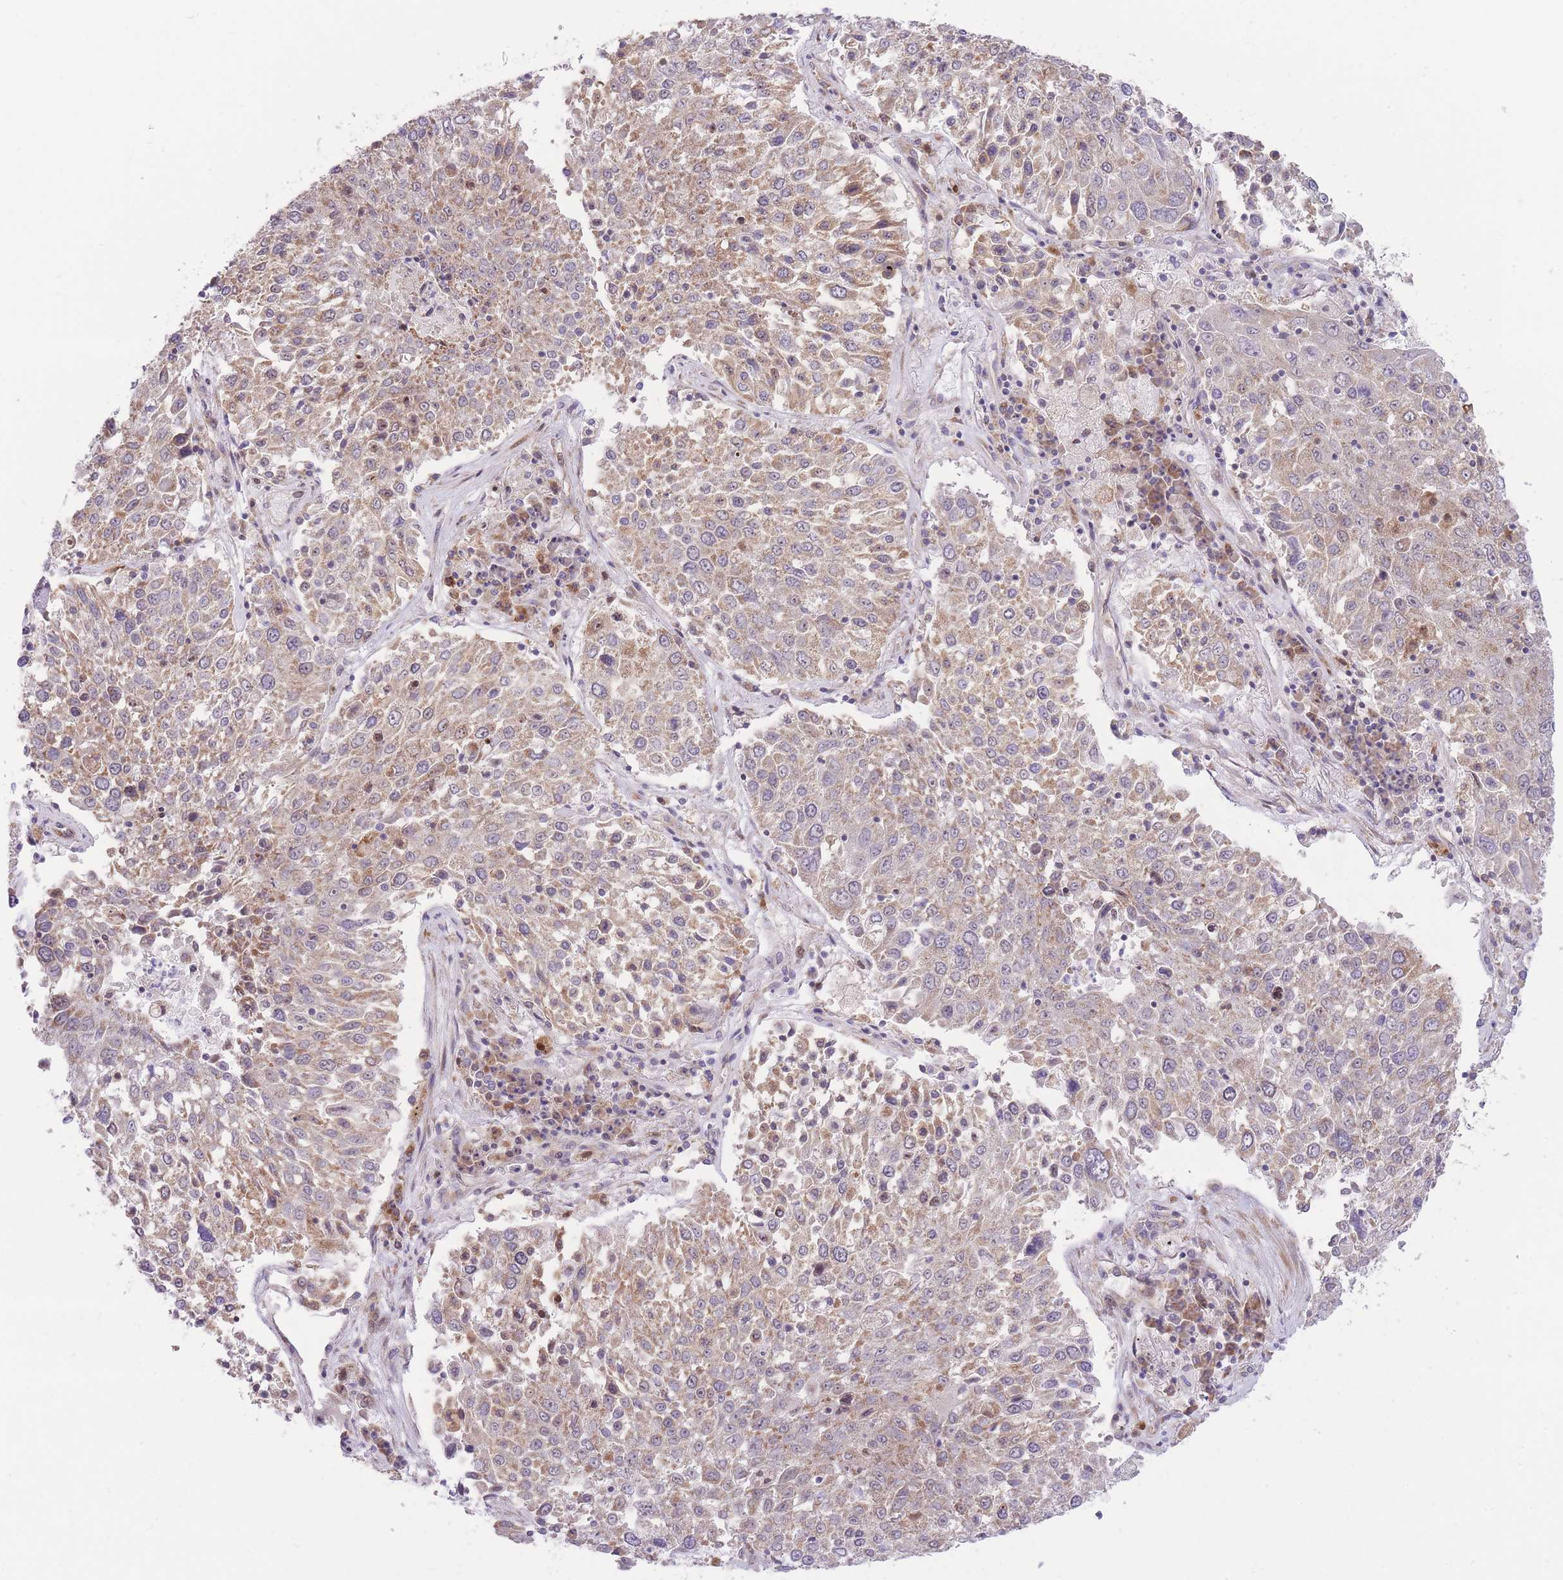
{"staining": {"intensity": "moderate", "quantity": ">75%", "location": "cytoplasmic/membranous"}, "tissue": "lung cancer", "cell_type": "Tumor cells", "image_type": "cancer", "snomed": [{"axis": "morphology", "description": "Squamous cell carcinoma, NOS"}, {"axis": "topography", "description": "Lung"}], "caption": "A medium amount of moderate cytoplasmic/membranous staining is present in about >75% of tumor cells in lung cancer (squamous cell carcinoma) tissue.", "gene": "BOLA2B", "patient": {"sex": "male", "age": 65}}